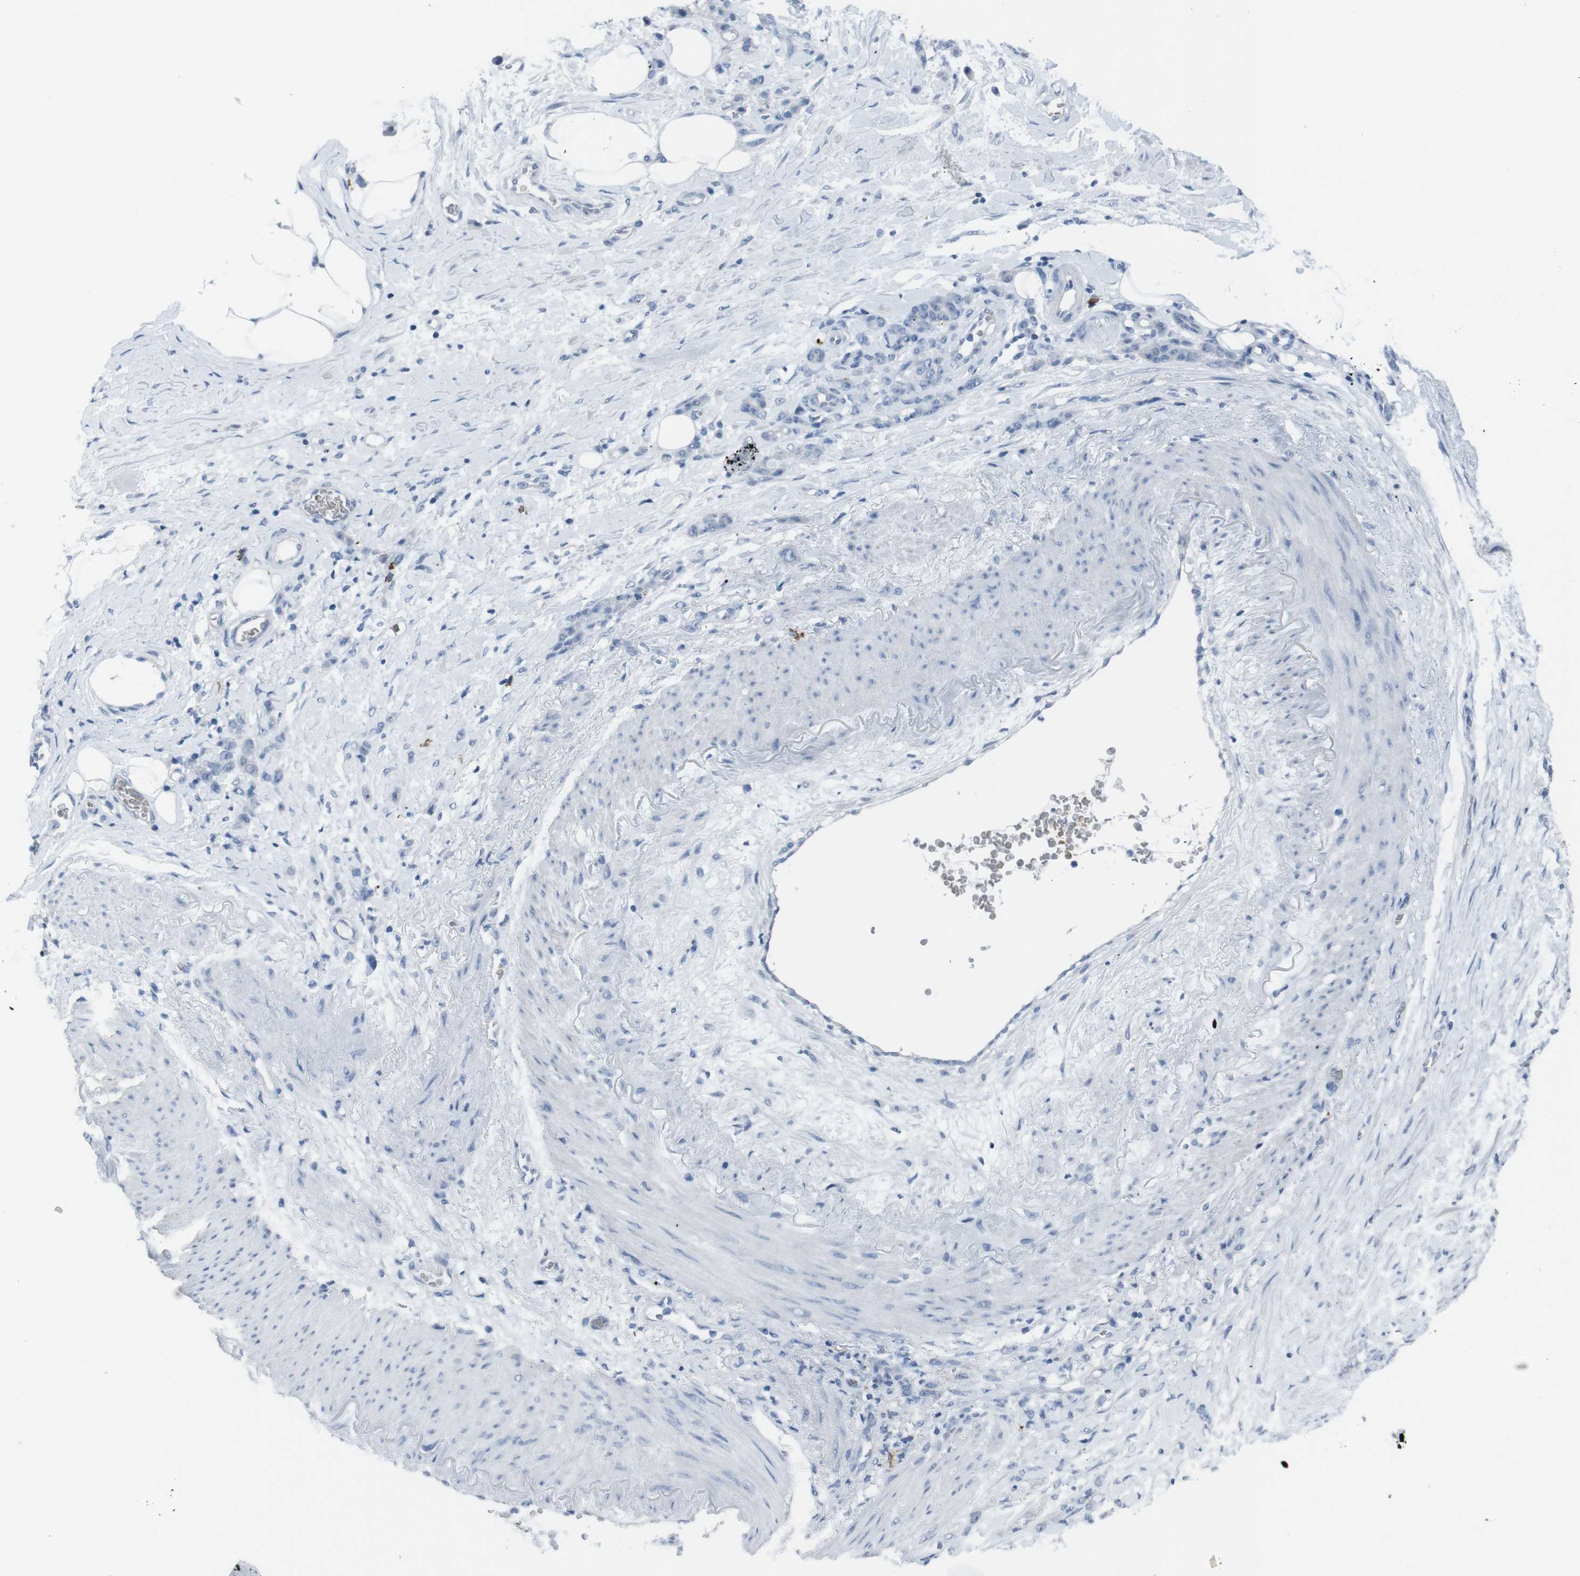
{"staining": {"intensity": "negative", "quantity": "none", "location": "none"}, "tissue": "stomach cancer", "cell_type": "Tumor cells", "image_type": "cancer", "snomed": [{"axis": "morphology", "description": "Adenocarcinoma, NOS"}, {"axis": "topography", "description": "Stomach"}], "caption": "Tumor cells are negative for protein expression in human stomach cancer.", "gene": "ST6GAL1", "patient": {"sex": "male", "age": 82}}